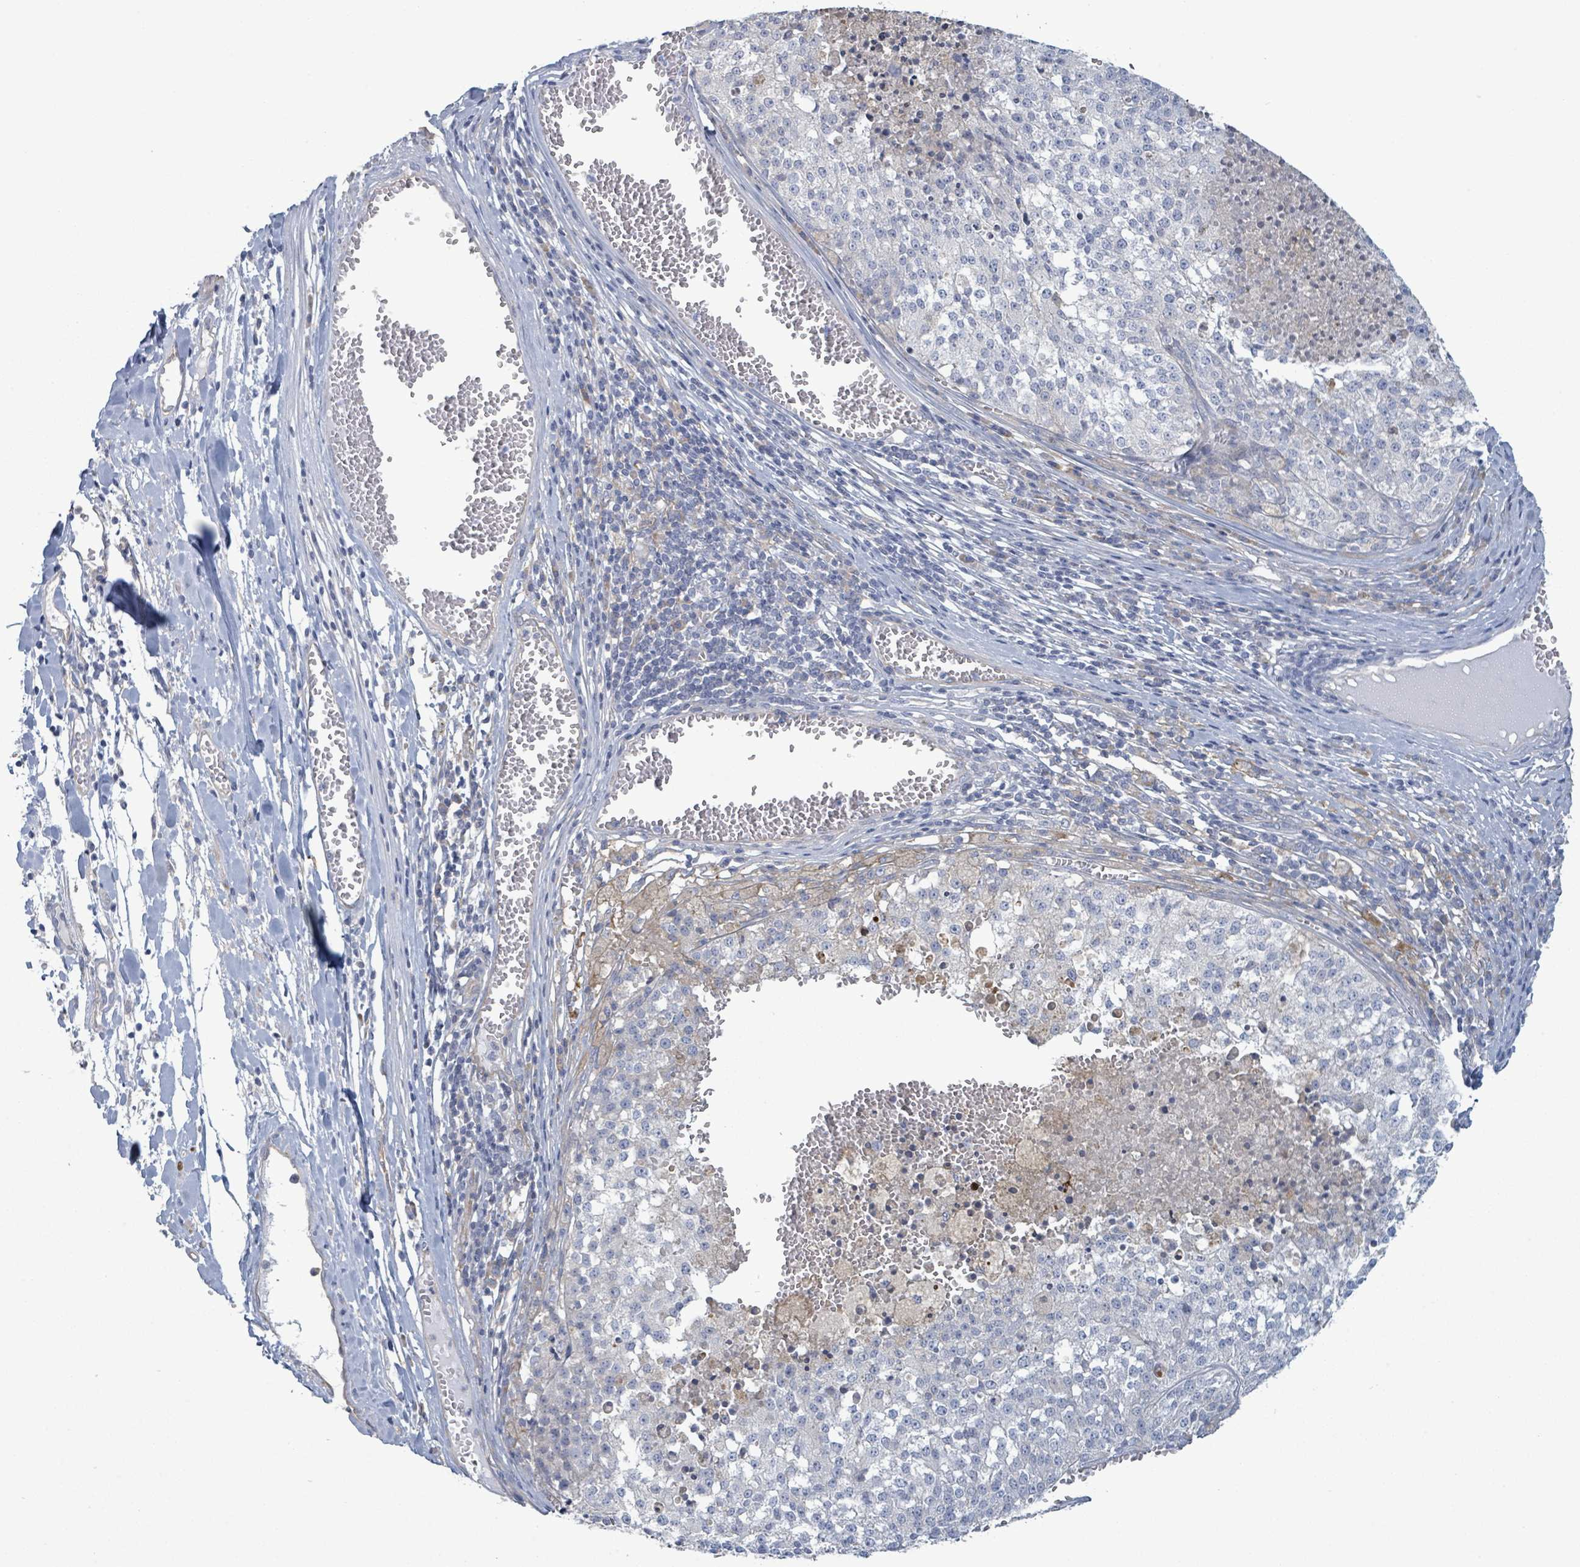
{"staining": {"intensity": "negative", "quantity": "none", "location": "none"}, "tissue": "melanoma", "cell_type": "Tumor cells", "image_type": "cancer", "snomed": [{"axis": "morphology", "description": "Malignant melanoma, NOS"}, {"axis": "topography", "description": "Skin"}], "caption": "IHC image of melanoma stained for a protein (brown), which demonstrates no expression in tumor cells.", "gene": "COL13A1", "patient": {"sex": "female", "age": 64}}